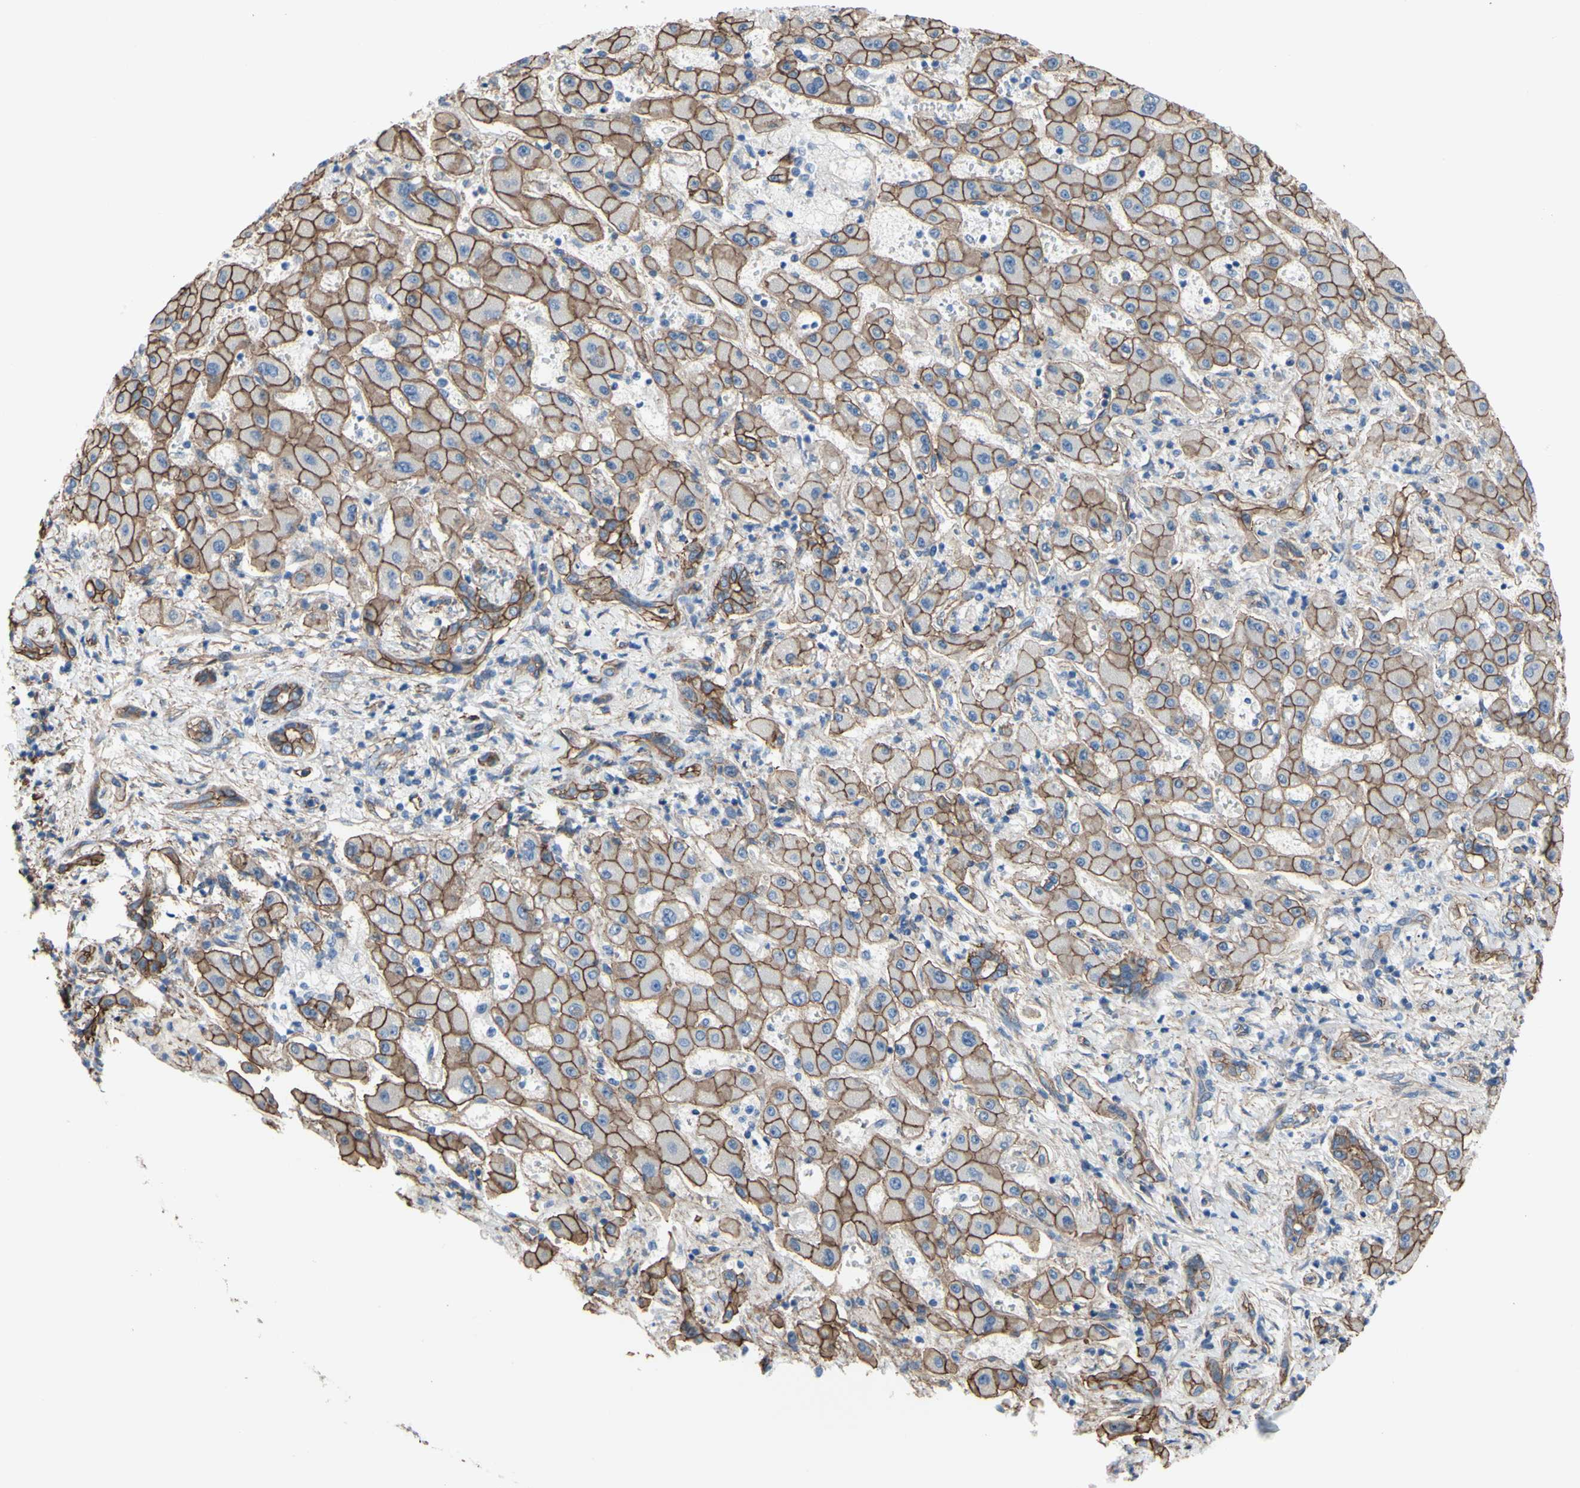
{"staining": {"intensity": "moderate", "quantity": ">75%", "location": "cytoplasmic/membranous"}, "tissue": "liver cancer", "cell_type": "Tumor cells", "image_type": "cancer", "snomed": [{"axis": "morphology", "description": "Cholangiocarcinoma"}, {"axis": "topography", "description": "Liver"}], "caption": "This histopathology image reveals cholangiocarcinoma (liver) stained with immunohistochemistry to label a protein in brown. The cytoplasmic/membranous of tumor cells show moderate positivity for the protein. Nuclei are counter-stained blue.", "gene": "TPBG", "patient": {"sex": "male", "age": 50}}